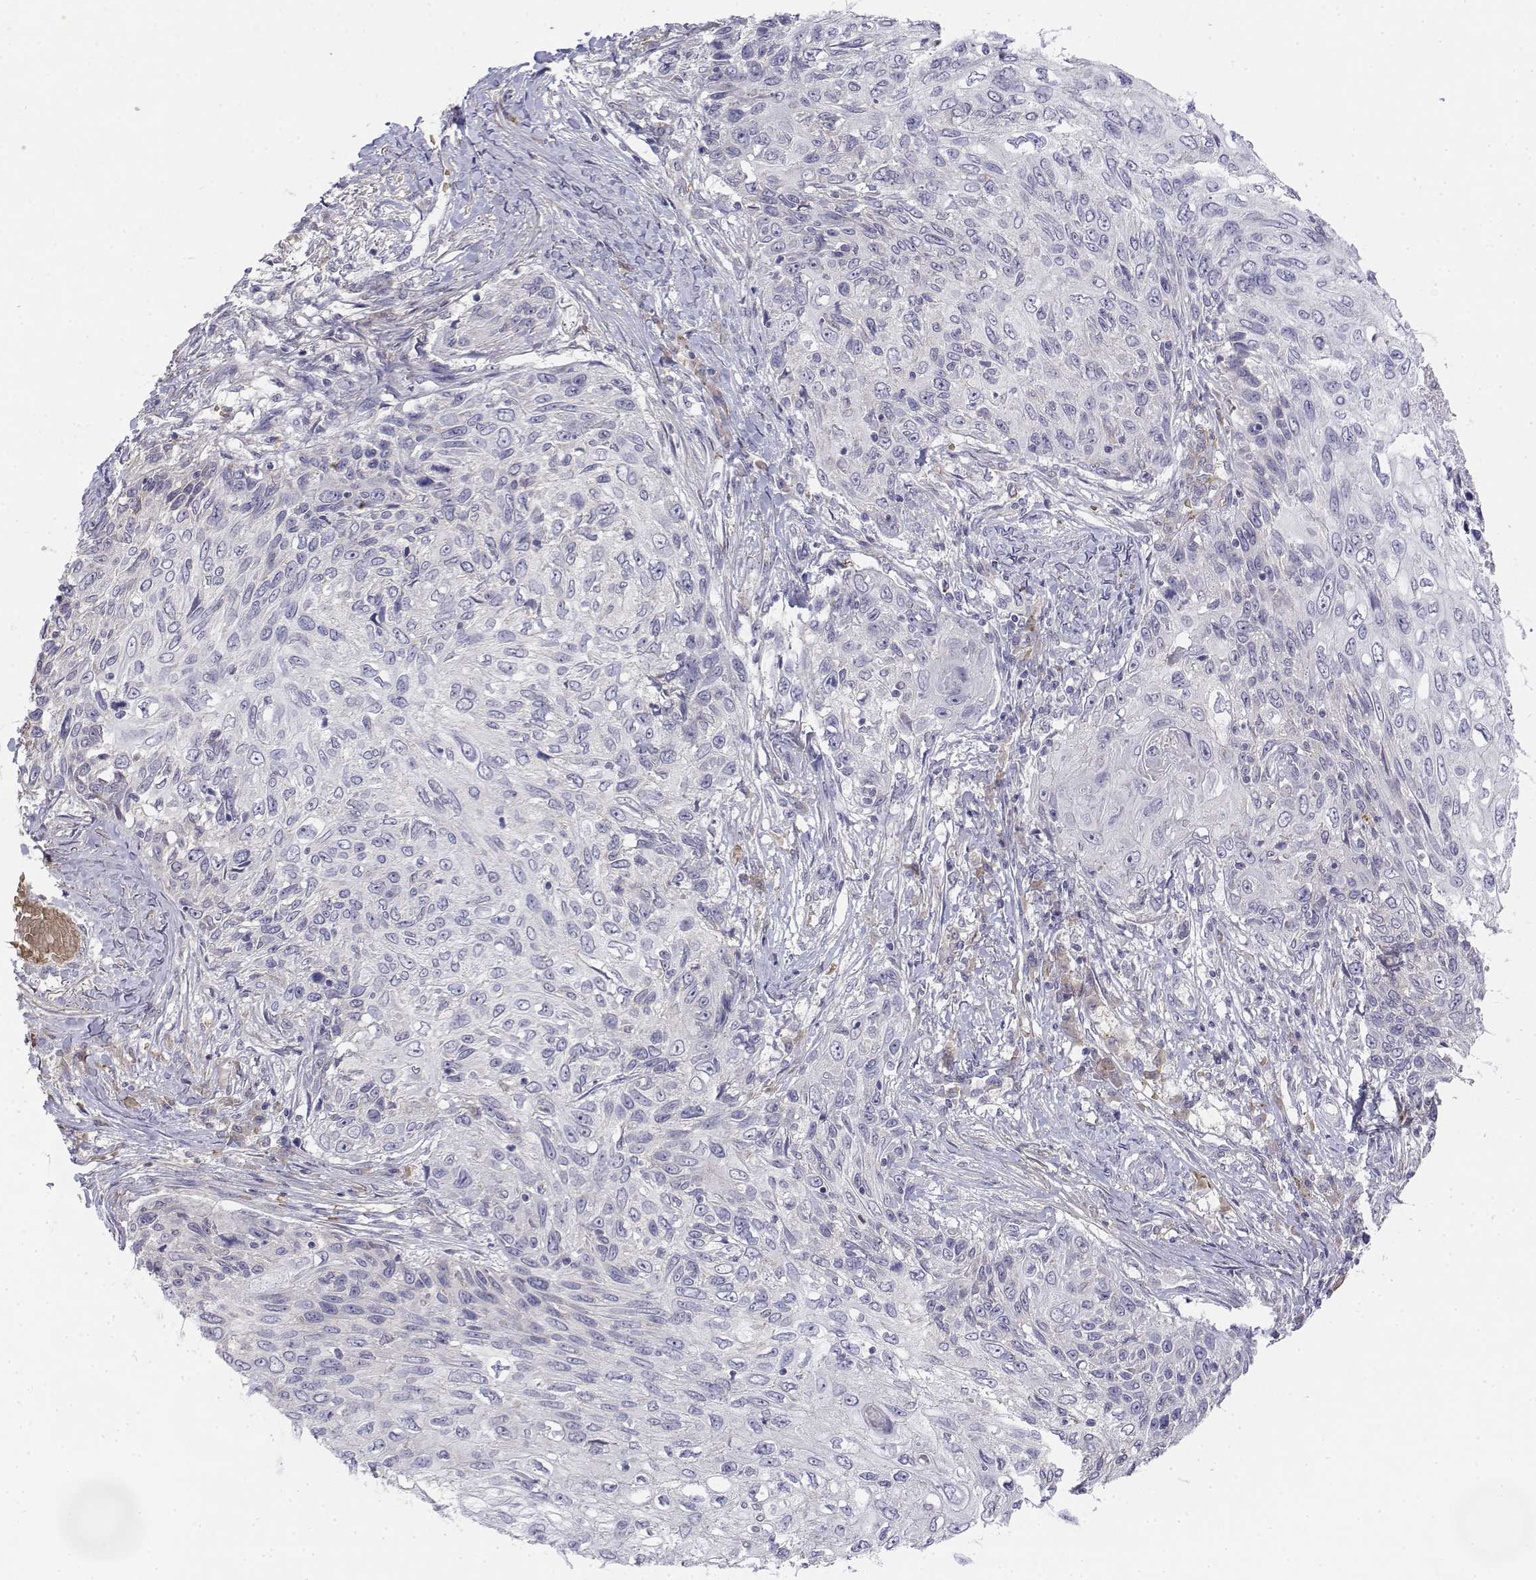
{"staining": {"intensity": "negative", "quantity": "none", "location": "none"}, "tissue": "skin cancer", "cell_type": "Tumor cells", "image_type": "cancer", "snomed": [{"axis": "morphology", "description": "Squamous cell carcinoma, NOS"}, {"axis": "topography", "description": "Skin"}], "caption": "Tumor cells are negative for protein expression in human squamous cell carcinoma (skin).", "gene": "CADM1", "patient": {"sex": "male", "age": 92}}